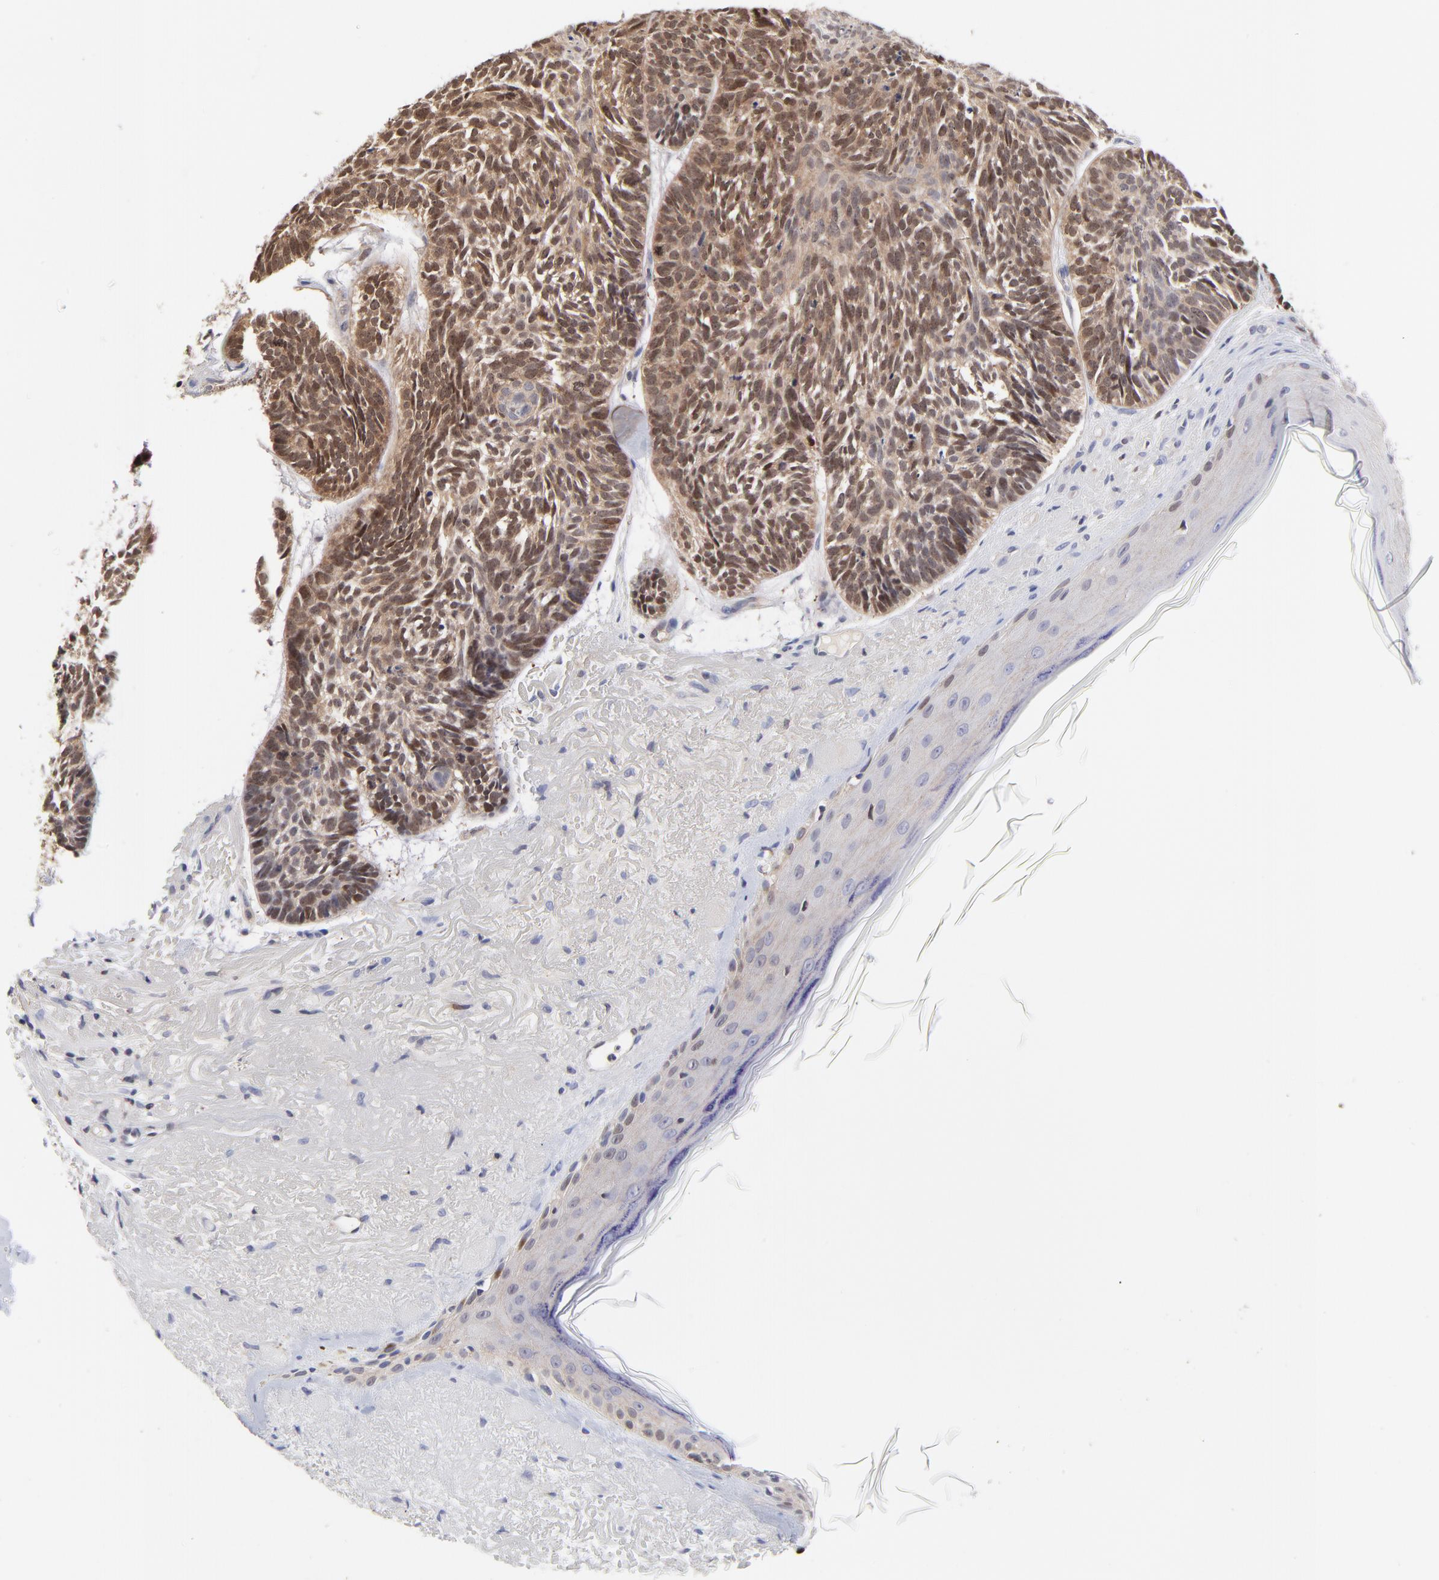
{"staining": {"intensity": "moderate", "quantity": ">75%", "location": "cytoplasmic/membranous,nuclear"}, "tissue": "skin cancer", "cell_type": "Tumor cells", "image_type": "cancer", "snomed": [{"axis": "morphology", "description": "Basal cell carcinoma"}, {"axis": "topography", "description": "Skin"}], "caption": "DAB immunohistochemical staining of skin cancer reveals moderate cytoplasmic/membranous and nuclear protein expression in about >75% of tumor cells.", "gene": "DCTPP1", "patient": {"sex": "female", "age": 87}}